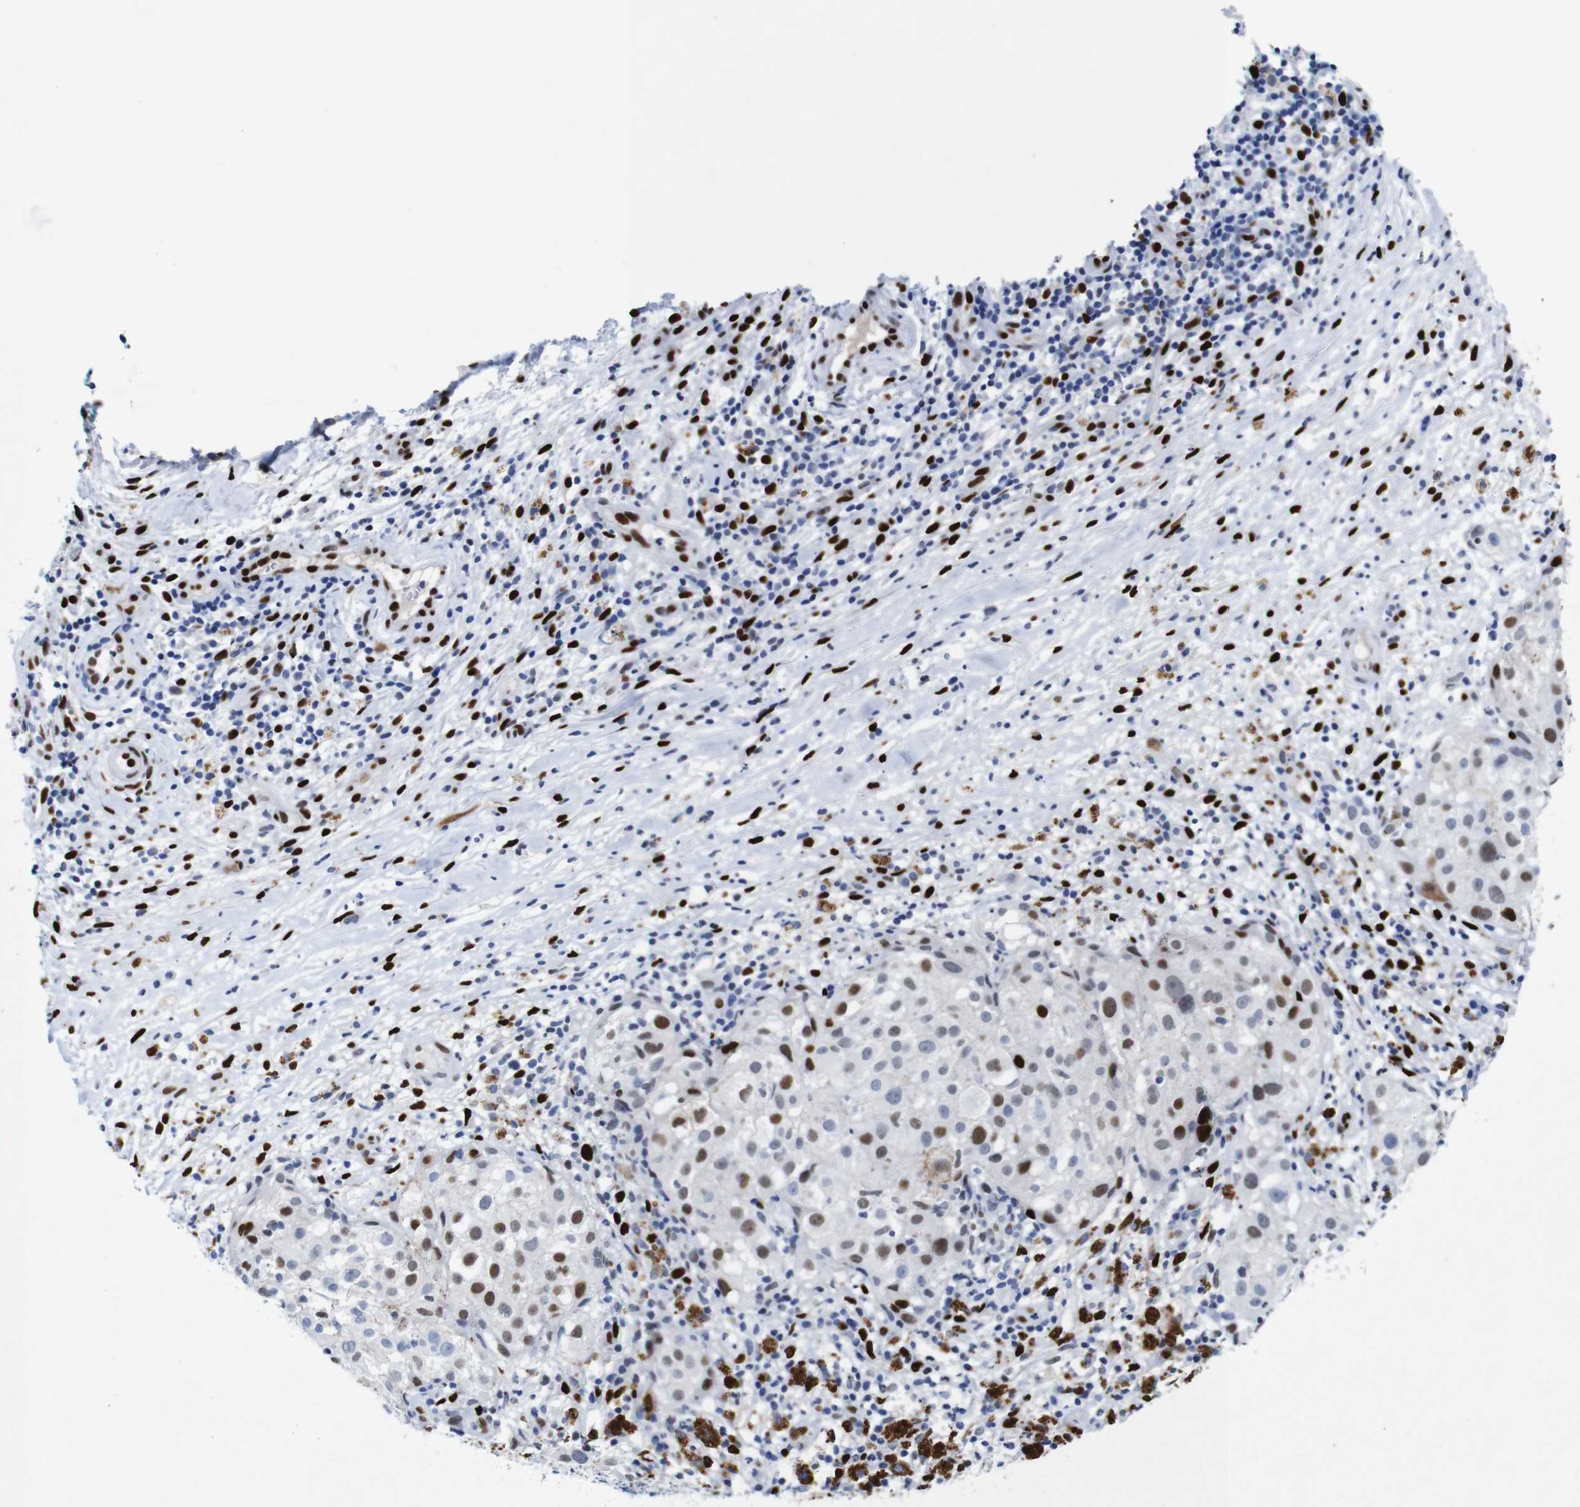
{"staining": {"intensity": "strong", "quantity": "<25%", "location": "nuclear"}, "tissue": "melanoma", "cell_type": "Tumor cells", "image_type": "cancer", "snomed": [{"axis": "morphology", "description": "Necrosis, NOS"}, {"axis": "morphology", "description": "Malignant melanoma, NOS"}, {"axis": "topography", "description": "Skin"}], "caption": "The image shows staining of malignant melanoma, revealing strong nuclear protein positivity (brown color) within tumor cells.", "gene": "FOSL2", "patient": {"sex": "female", "age": 87}}